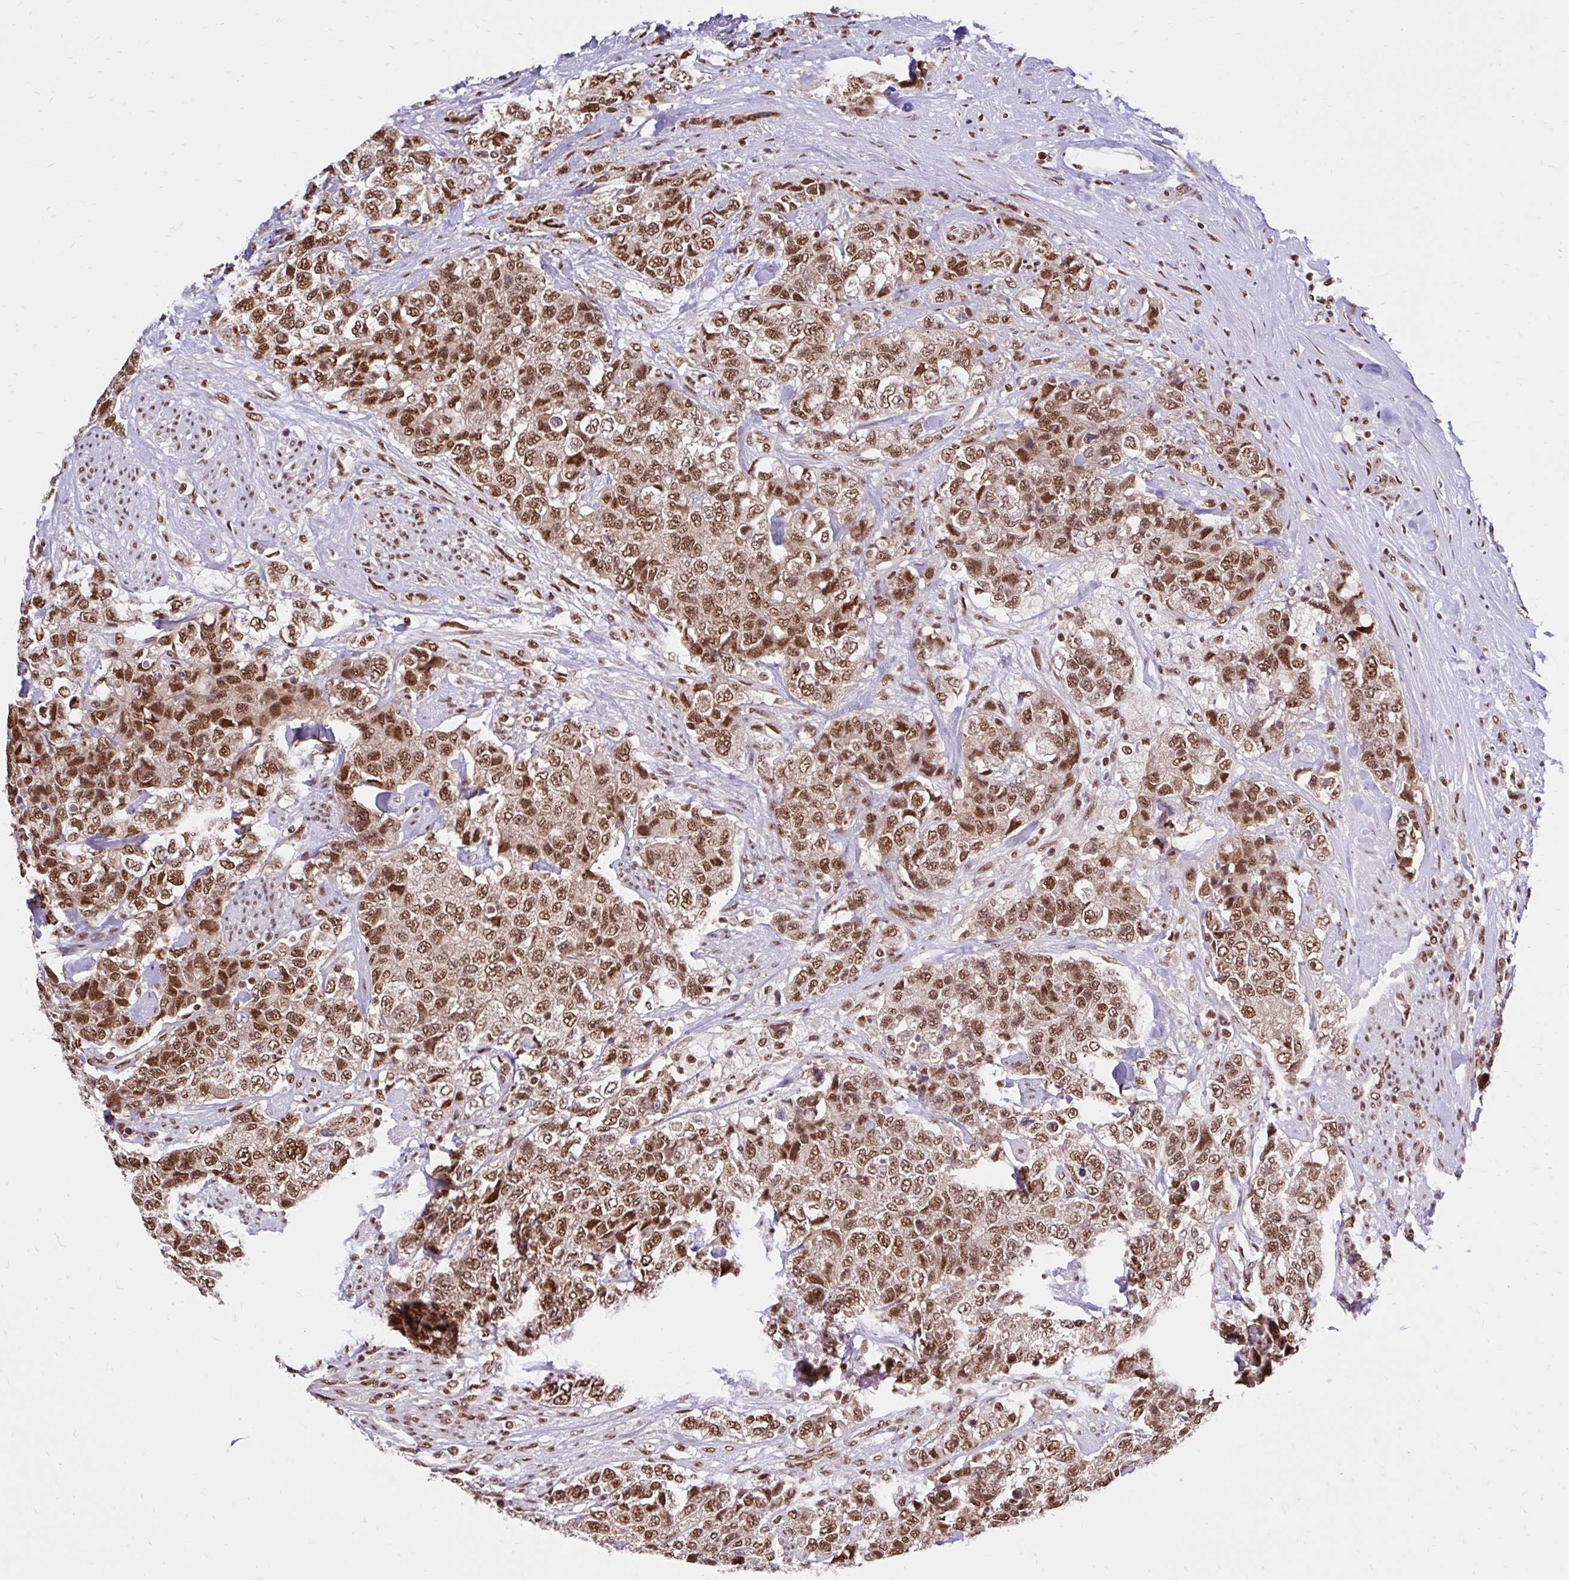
{"staining": {"intensity": "moderate", "quantity": ">75%", "location": "nuclear"}, "tissue": "urothelial cancer", "cell_type": "Tumor cells", "image_type": "cancer", "snomed": [{"axis": "morphology", "description": "Urothelial carcinoma, High grade"}, {"axis": "topography", "description": "Urinary bladder"}], "caption": "Protein analysis of urothelial carcinoma (high-grade) tissue reveals moderate nuclear staining in approximately >75% of tumor cells.", "gene": "ABCA9", "patient": {"sex": "female", "age": 78}}